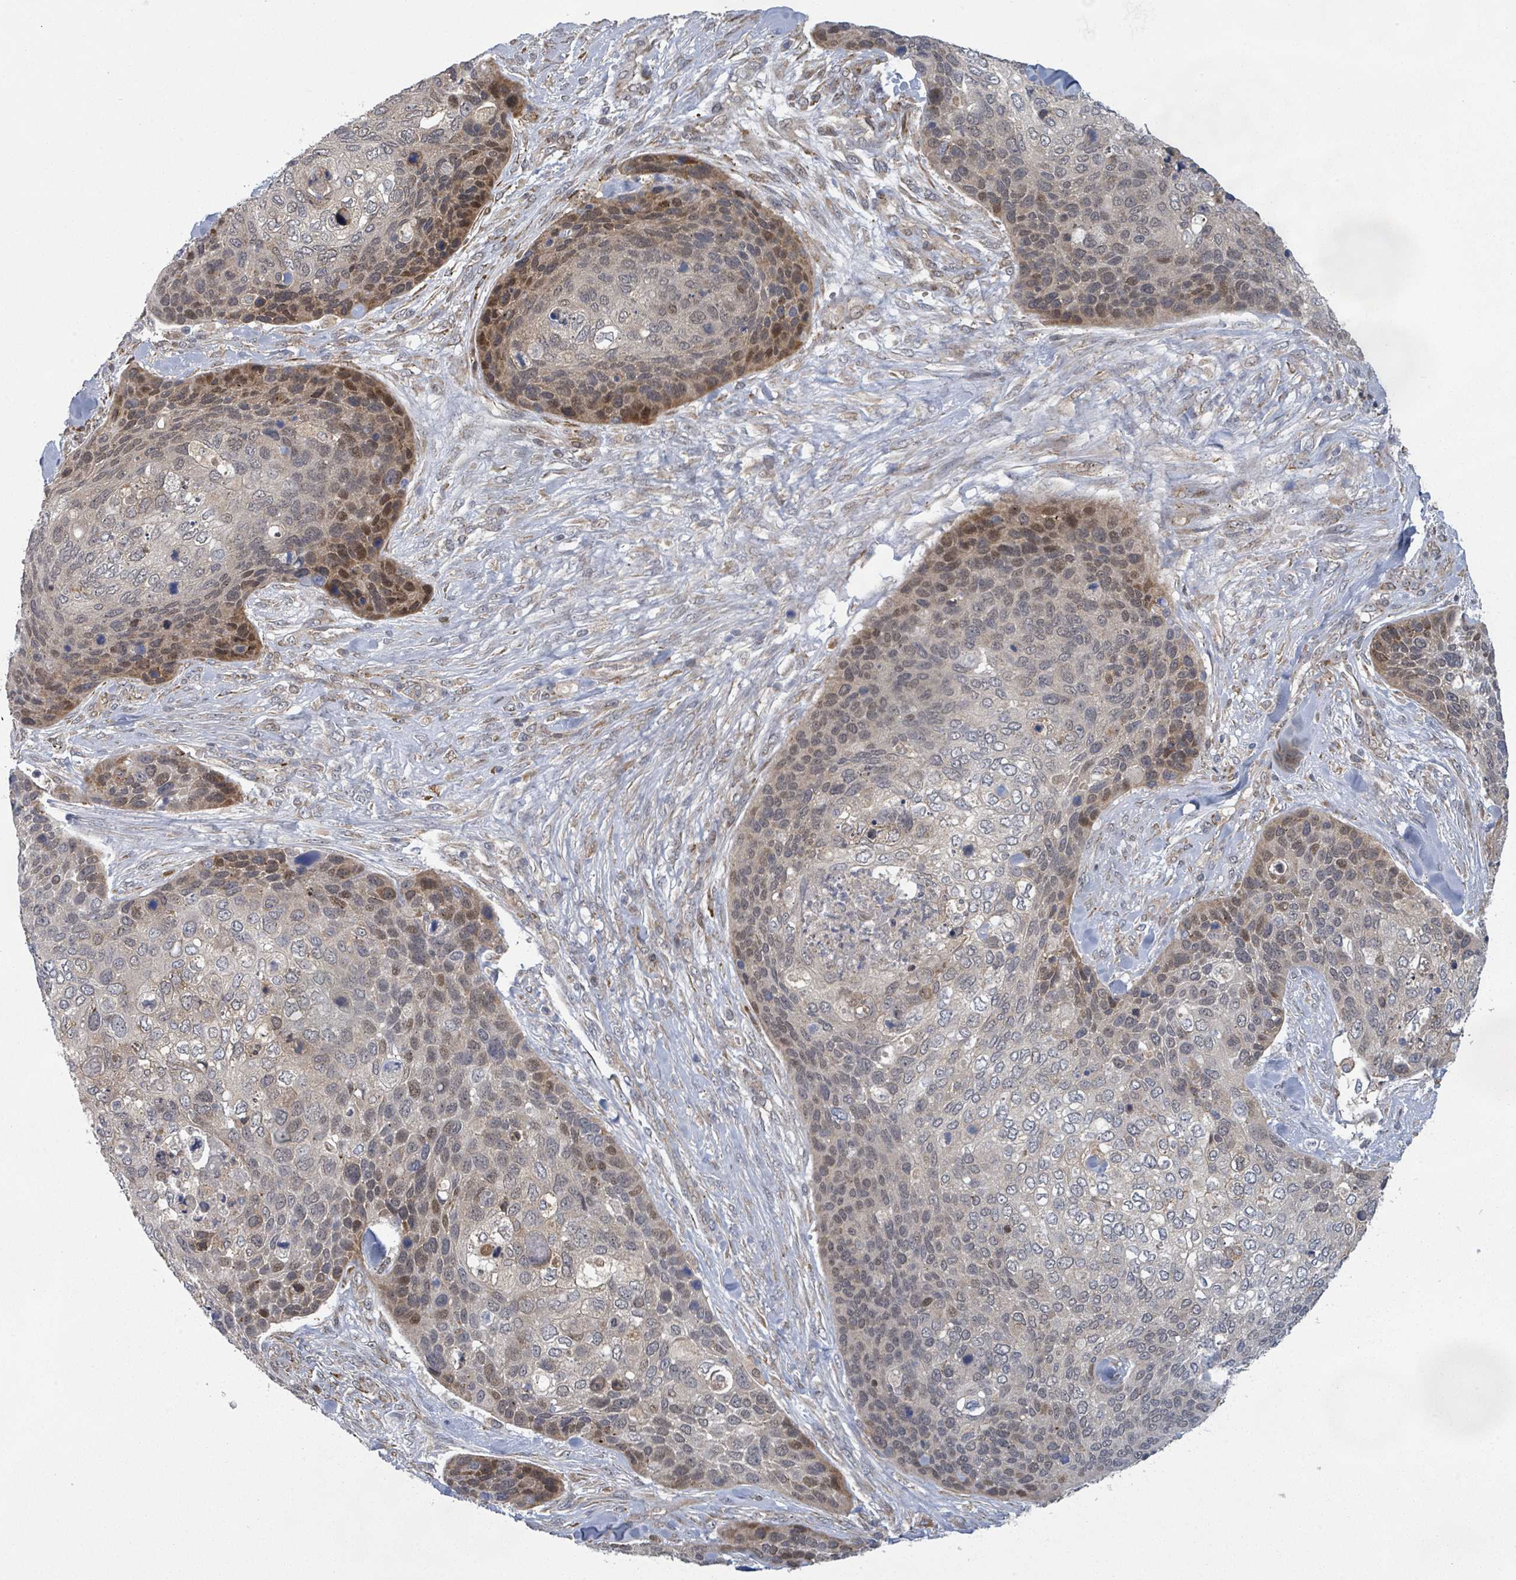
{"staining": {"intensity": "moderate", "quantity": "<25%", "location": "nuclear"}, "tissue": "skin cancer", "cell_type": "Tumor cells", "image_type": "cancer", "snomed": [{"axis": "morphology", "description": "Basal cell carcinoma"}, {"axis": "topography", "description": "Skin"}], "caption": "High-power microscopy captured an IHC histopathology image of basal cell carcinoma (skin), revealing moderate nuclear expression in approximately <25% of tumor cells.", "gene": "SHROOM2", "patient": {"sex": "female", "age": 74}}